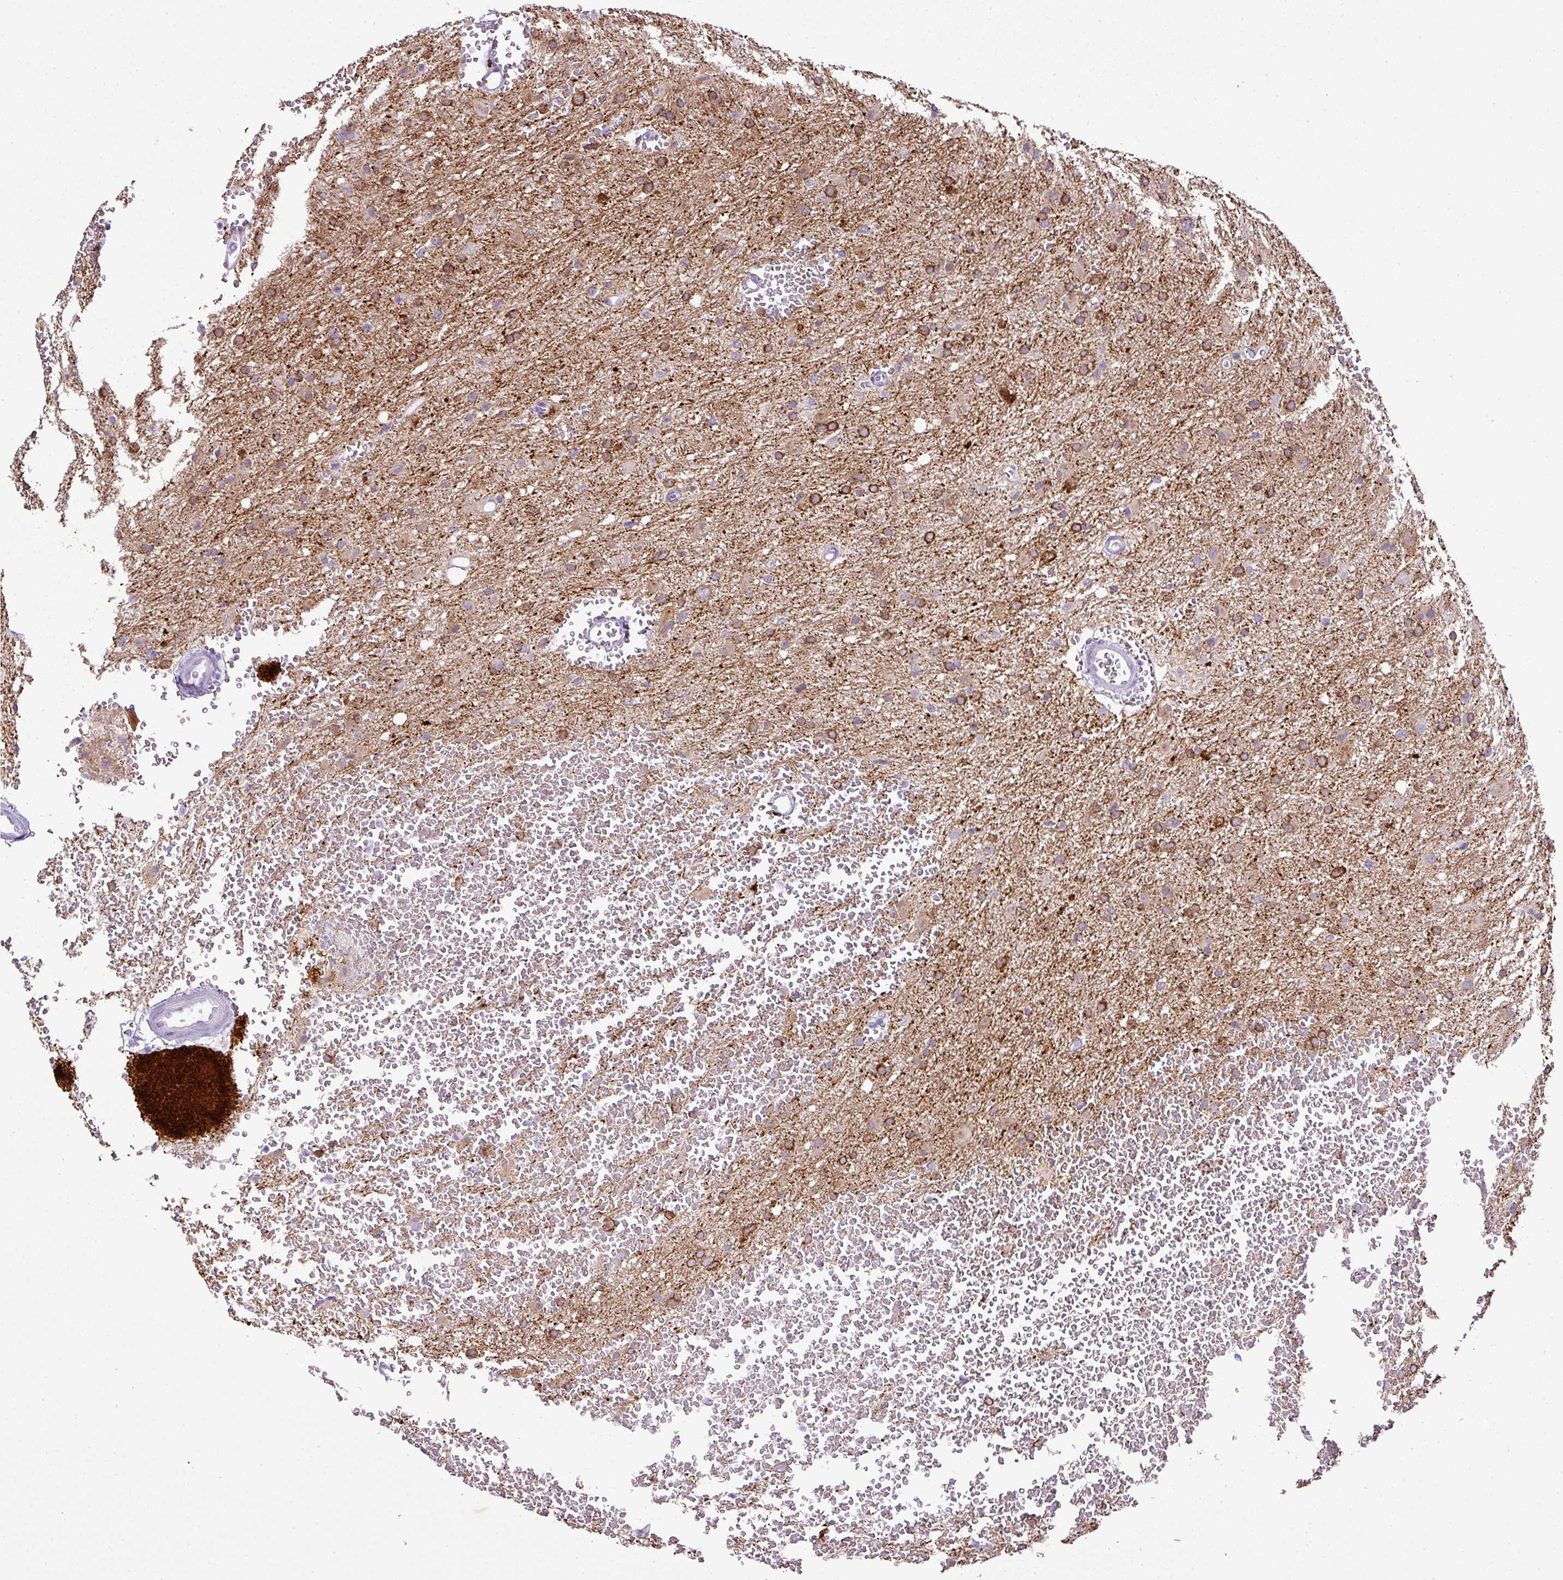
{"staining": {"intensity": "moderate", "quantity": "25%-75%", "location": "cytoplasmic/membranous"}, "tissue": "glioma", "cell_type": "Tumor cells", "image_type": "cancer", "snomed": [{"axis": "morphology", "description": "Glioma, malignant, High grade"}, {"axis": "topography", "description": "Cerebral cortex"}], "caption": "Tumor cells reveal medium levels of moderate cytoplasmic/membranous expression in about 25%-75% of cells in glioma.", "gene": "CMTM5", "patient": {"sex": "female", "age": 36}}